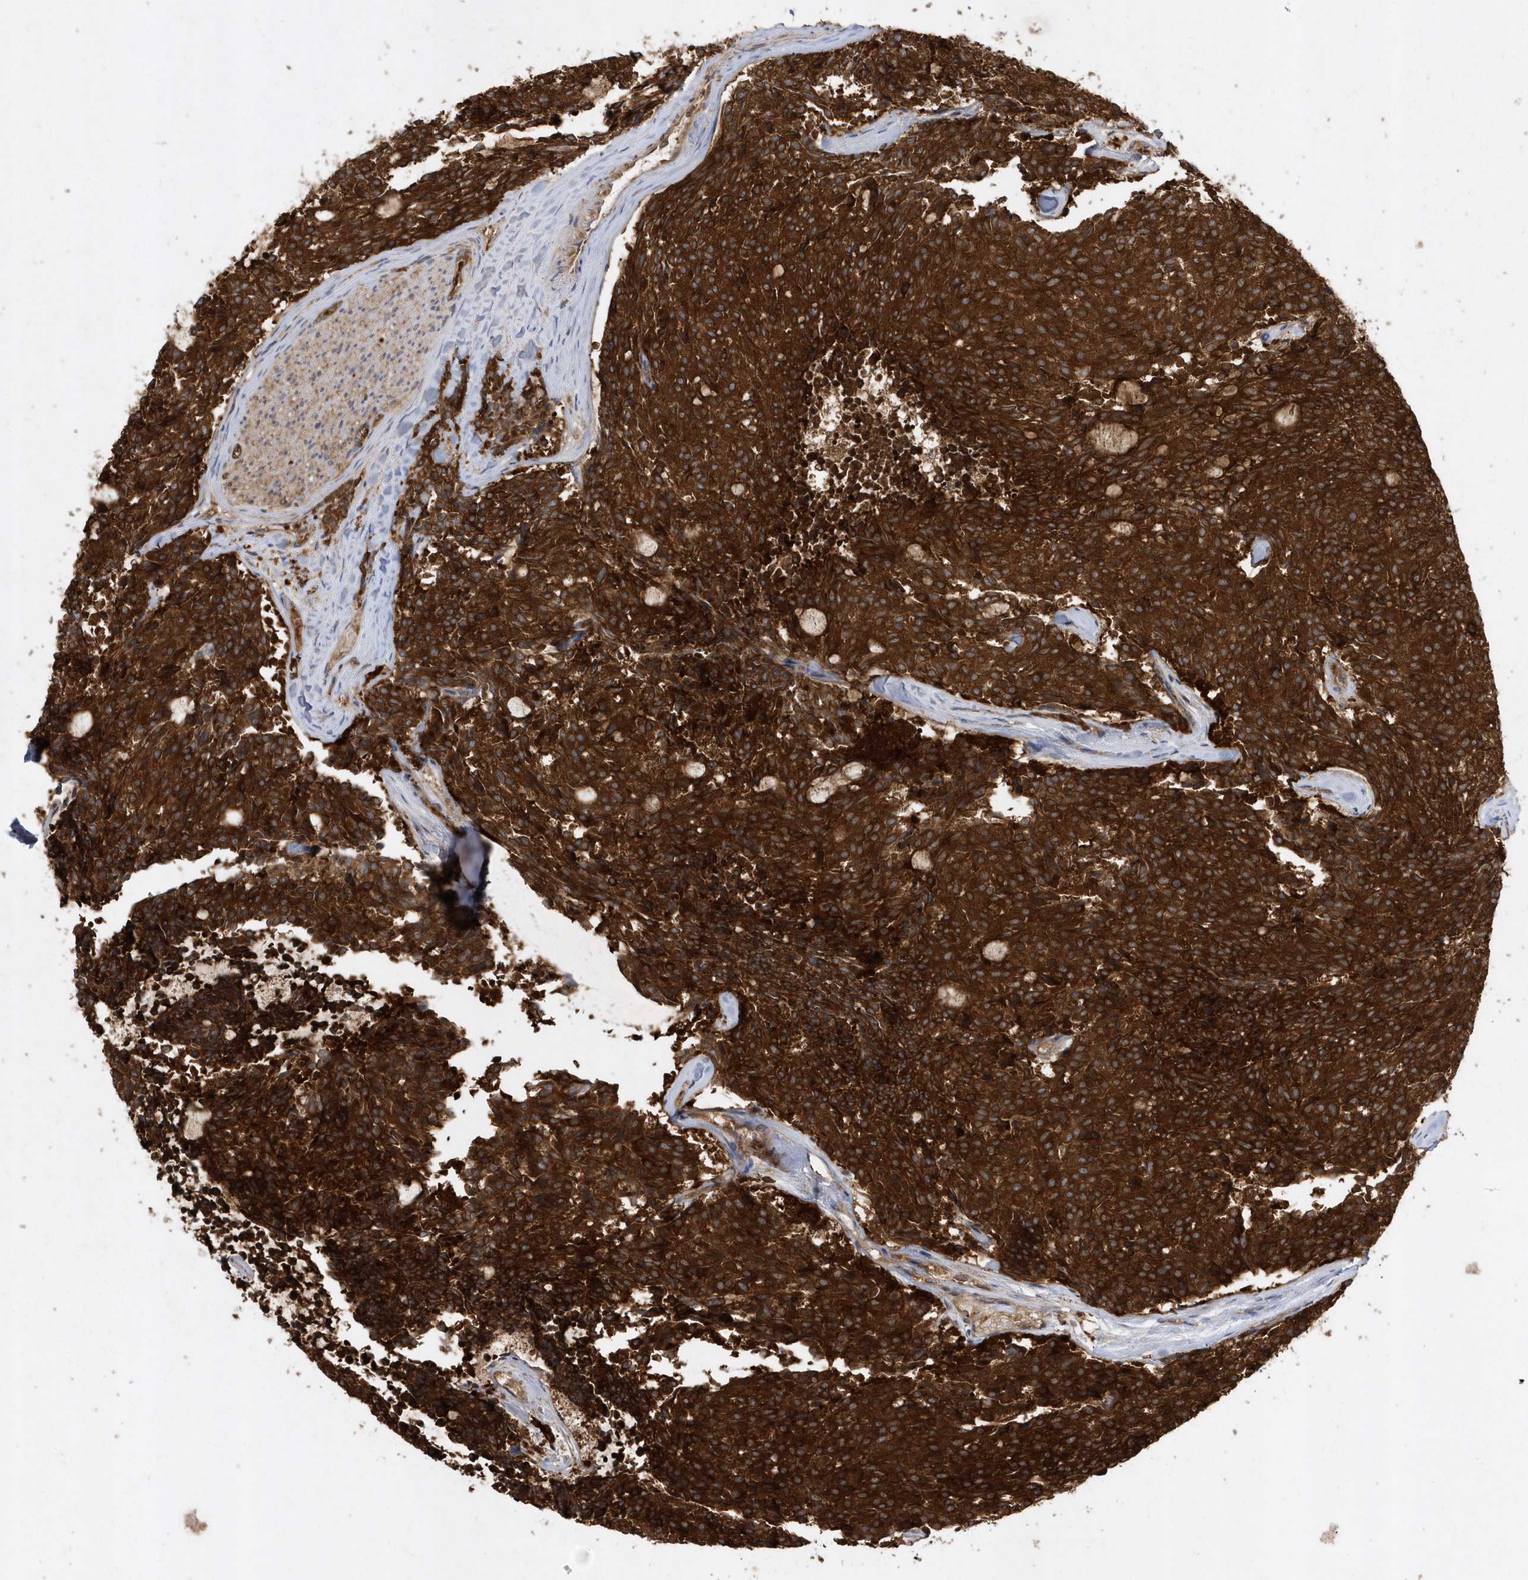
{"staining": {"intensity": "strong", "quantity": ">75%", "location": "cytoplasmic/membranous"}, "tissue": "carcinoid", "cell_type": "Tumor cells", "image_type": "cancer", "snomed": [{"axis": "morphology", "description": "Carcinoid, malignant, NOS"}, {"axis": "topography", "description": "Pancreas"}], "caption": "Protein expression analysis of malignant carcinoid shows strong cytoplasmic/membranous positivity in approximately >75% of tumor cells.", "gene": "PAICS", "patient": {"sex": "female", "age": 54}}